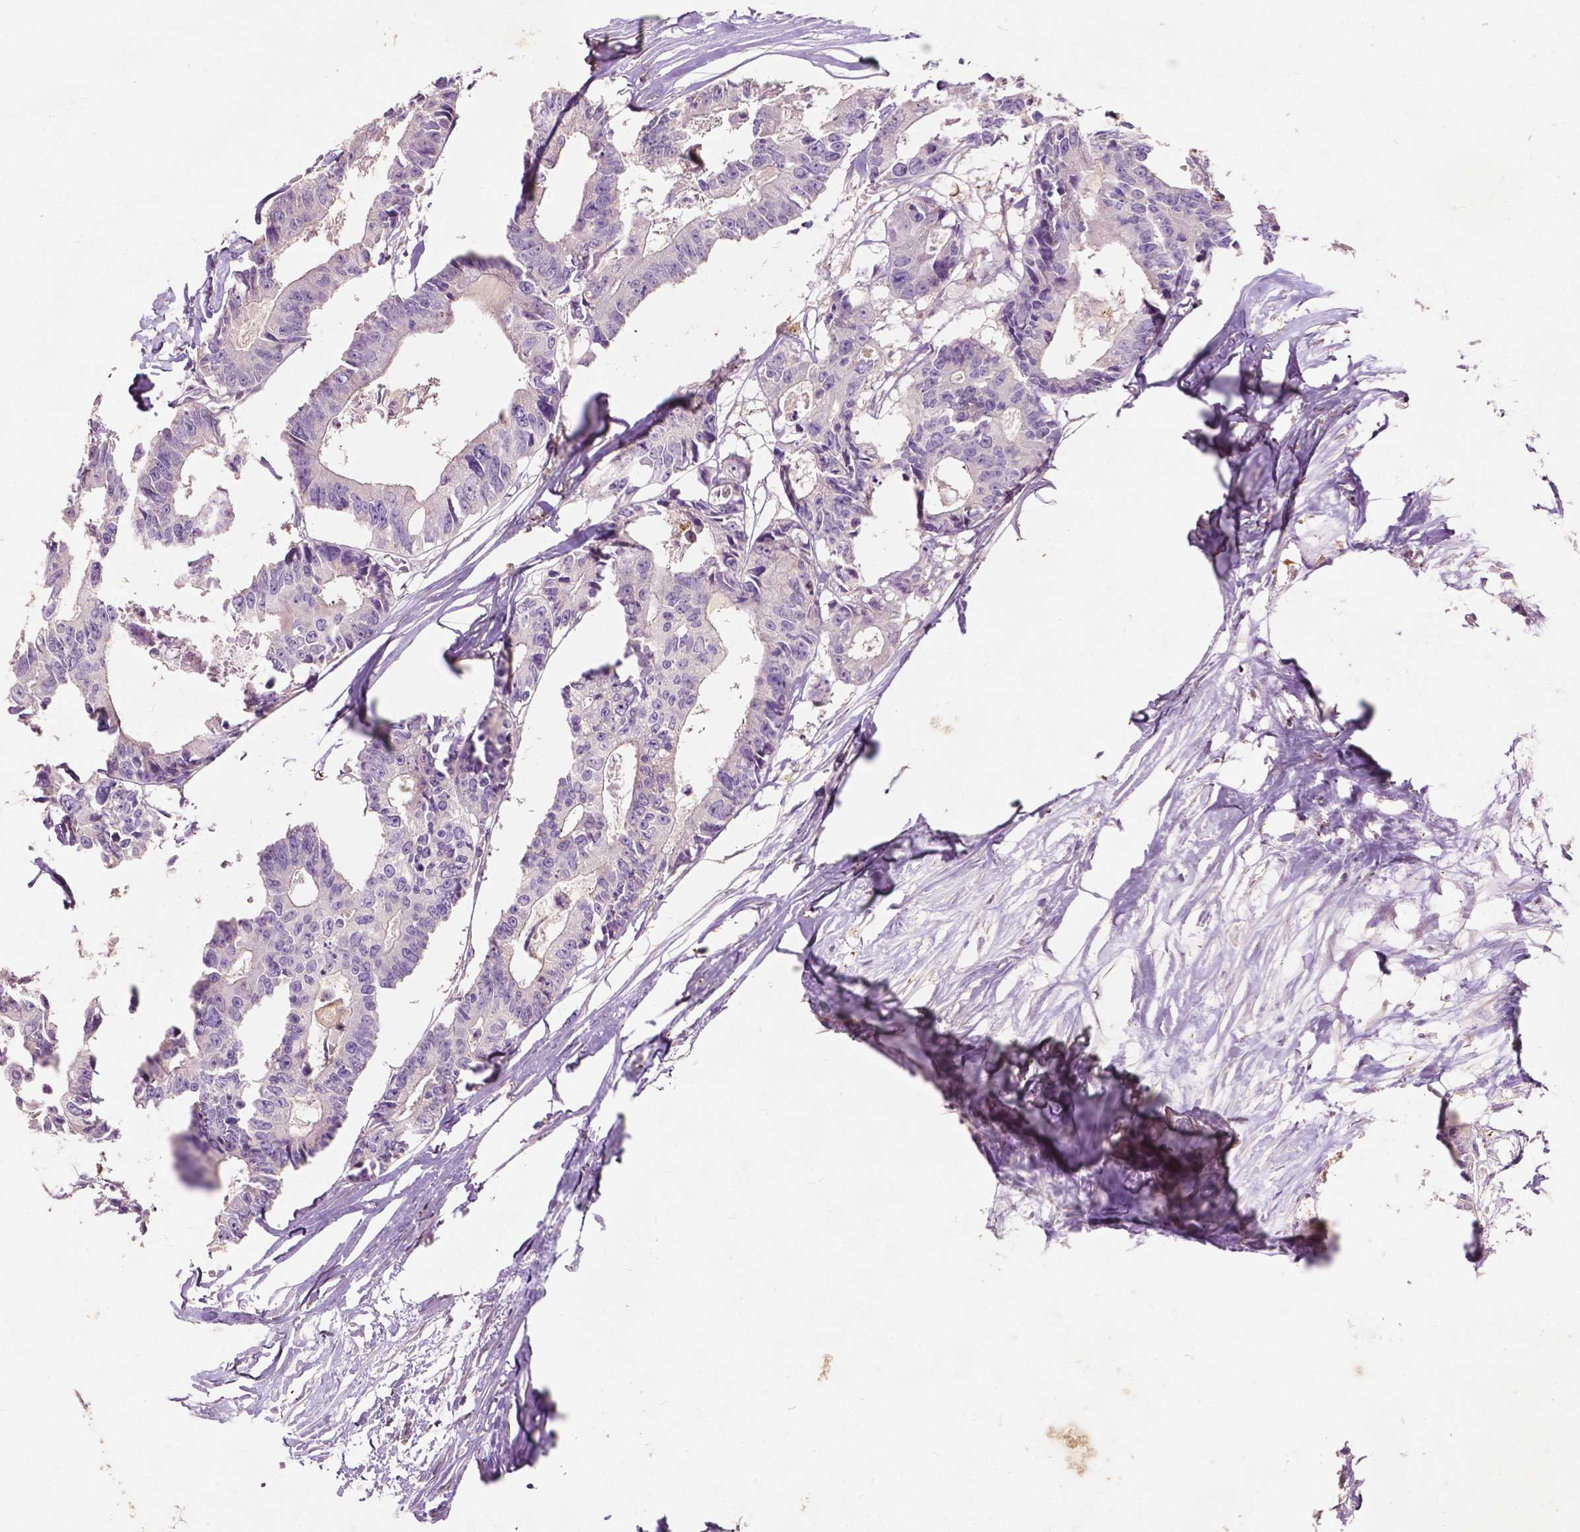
{"staining": {"intensity": "negative", "quantity": "none", "location": "none"}, "tissue": "colorectal cancer", "cell_type": "Tumor cells", "image_type": "cancer", "snomed": [{"axis": "morphology", "description": "Adenocarcinoma, NOS"}, {"axis": "topography", "description": "Rectum"}], "caption": "This is an IHC photomicrograph of colorectal cancer (adenocarcinoma). There is no staining in tumor cells.", "gene": "GPR37", "patient": {"sex": "male", "age": 57}}